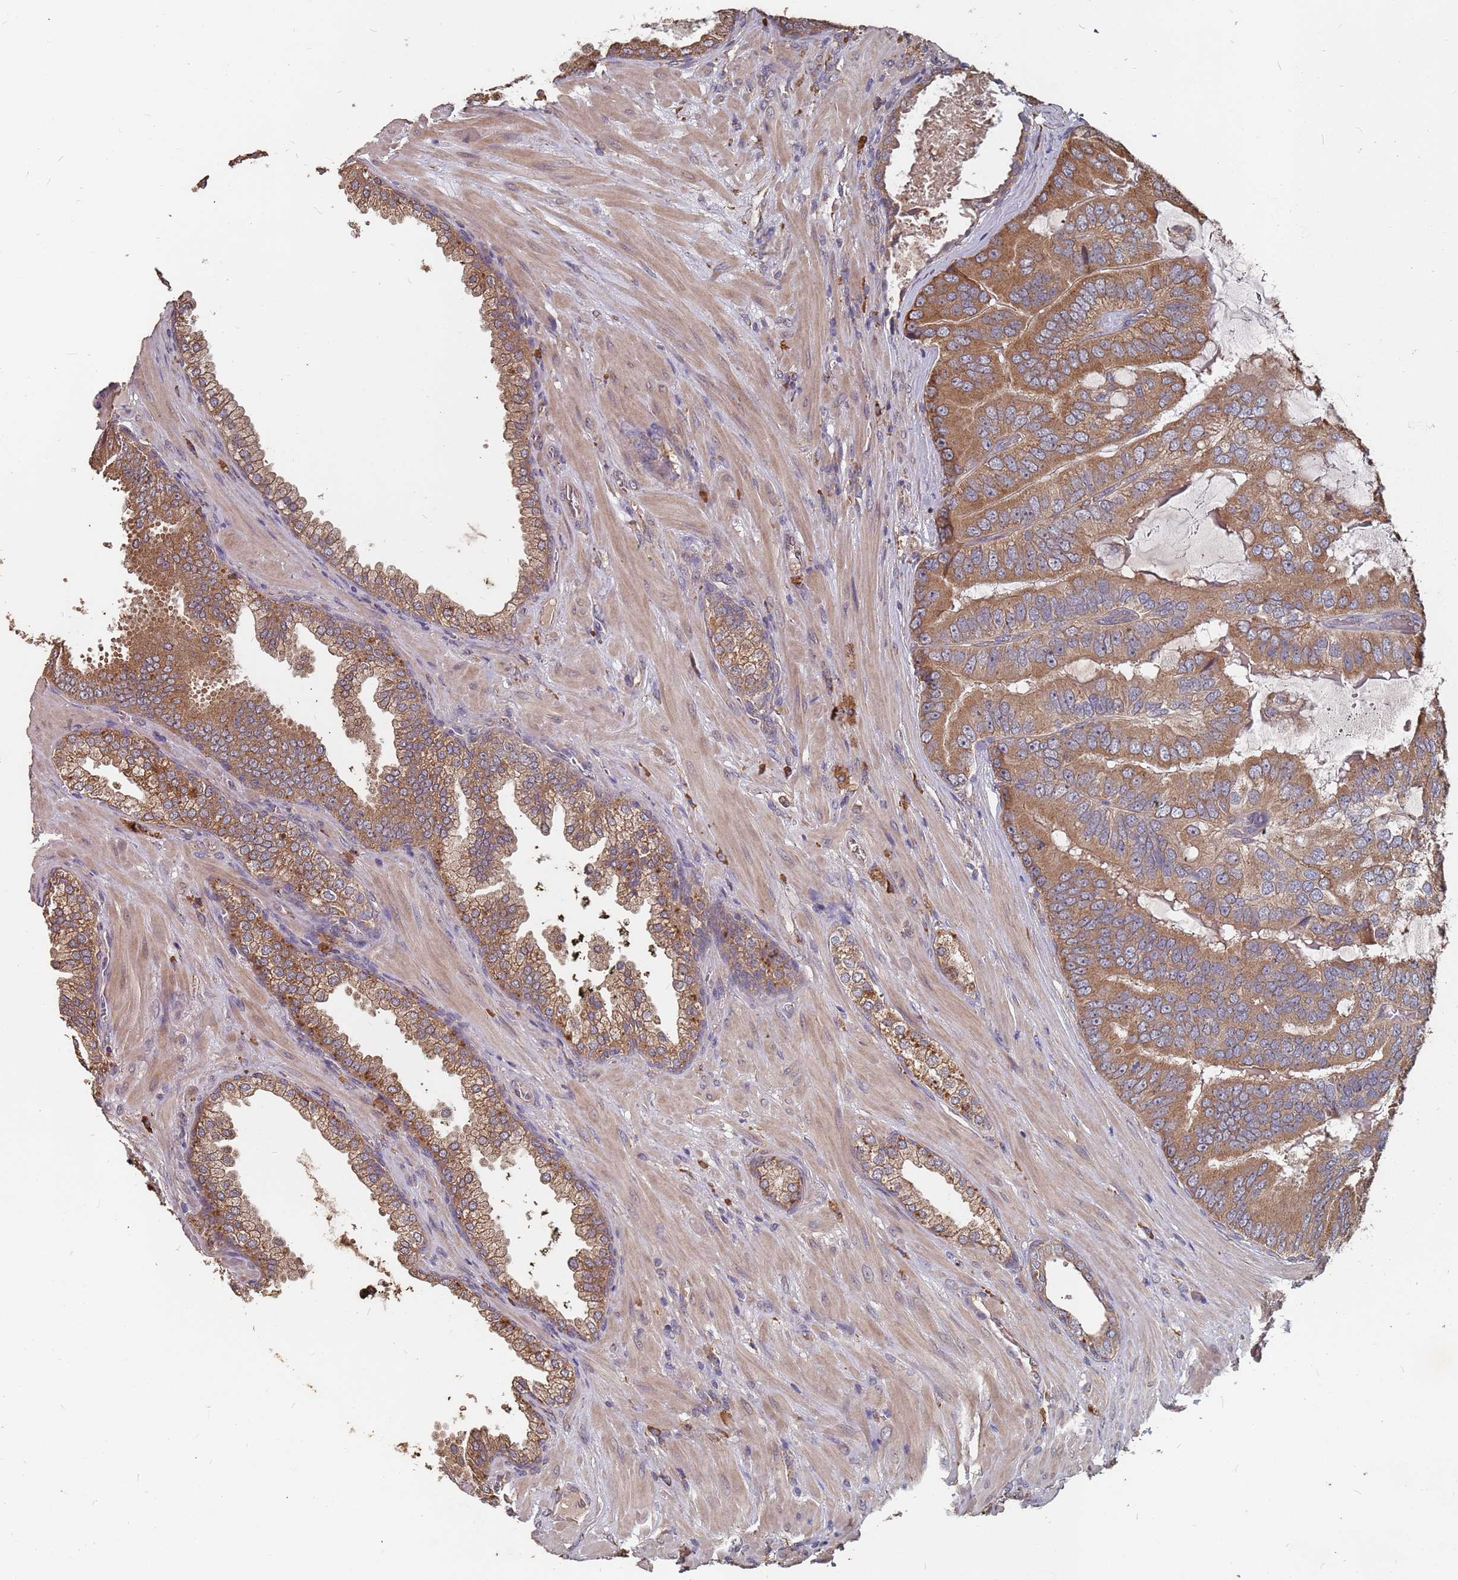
{"staining": {"intensity": "moderate", "quantity": ">75%", "location": "cytoplasmic/membranous"}, "tissue": "prostate cancer", "cell_type": "Tumor cells", "image_type": "cancer", "snomed": [{"axis": "morphology", "description": "Adenocarcinoma, High grade"}, {"axis": "topography", "description": "Prostate"}], "caption": "Prostate cancer (adenocarcinoma (high-grade)) stained with a brown dye demonstrates moderate cytoplasmic/membranous positive positivity in approximately >75% of tumor cells.", "gene": "ATG5", "patient": {"sex": "male", "age": 55}}